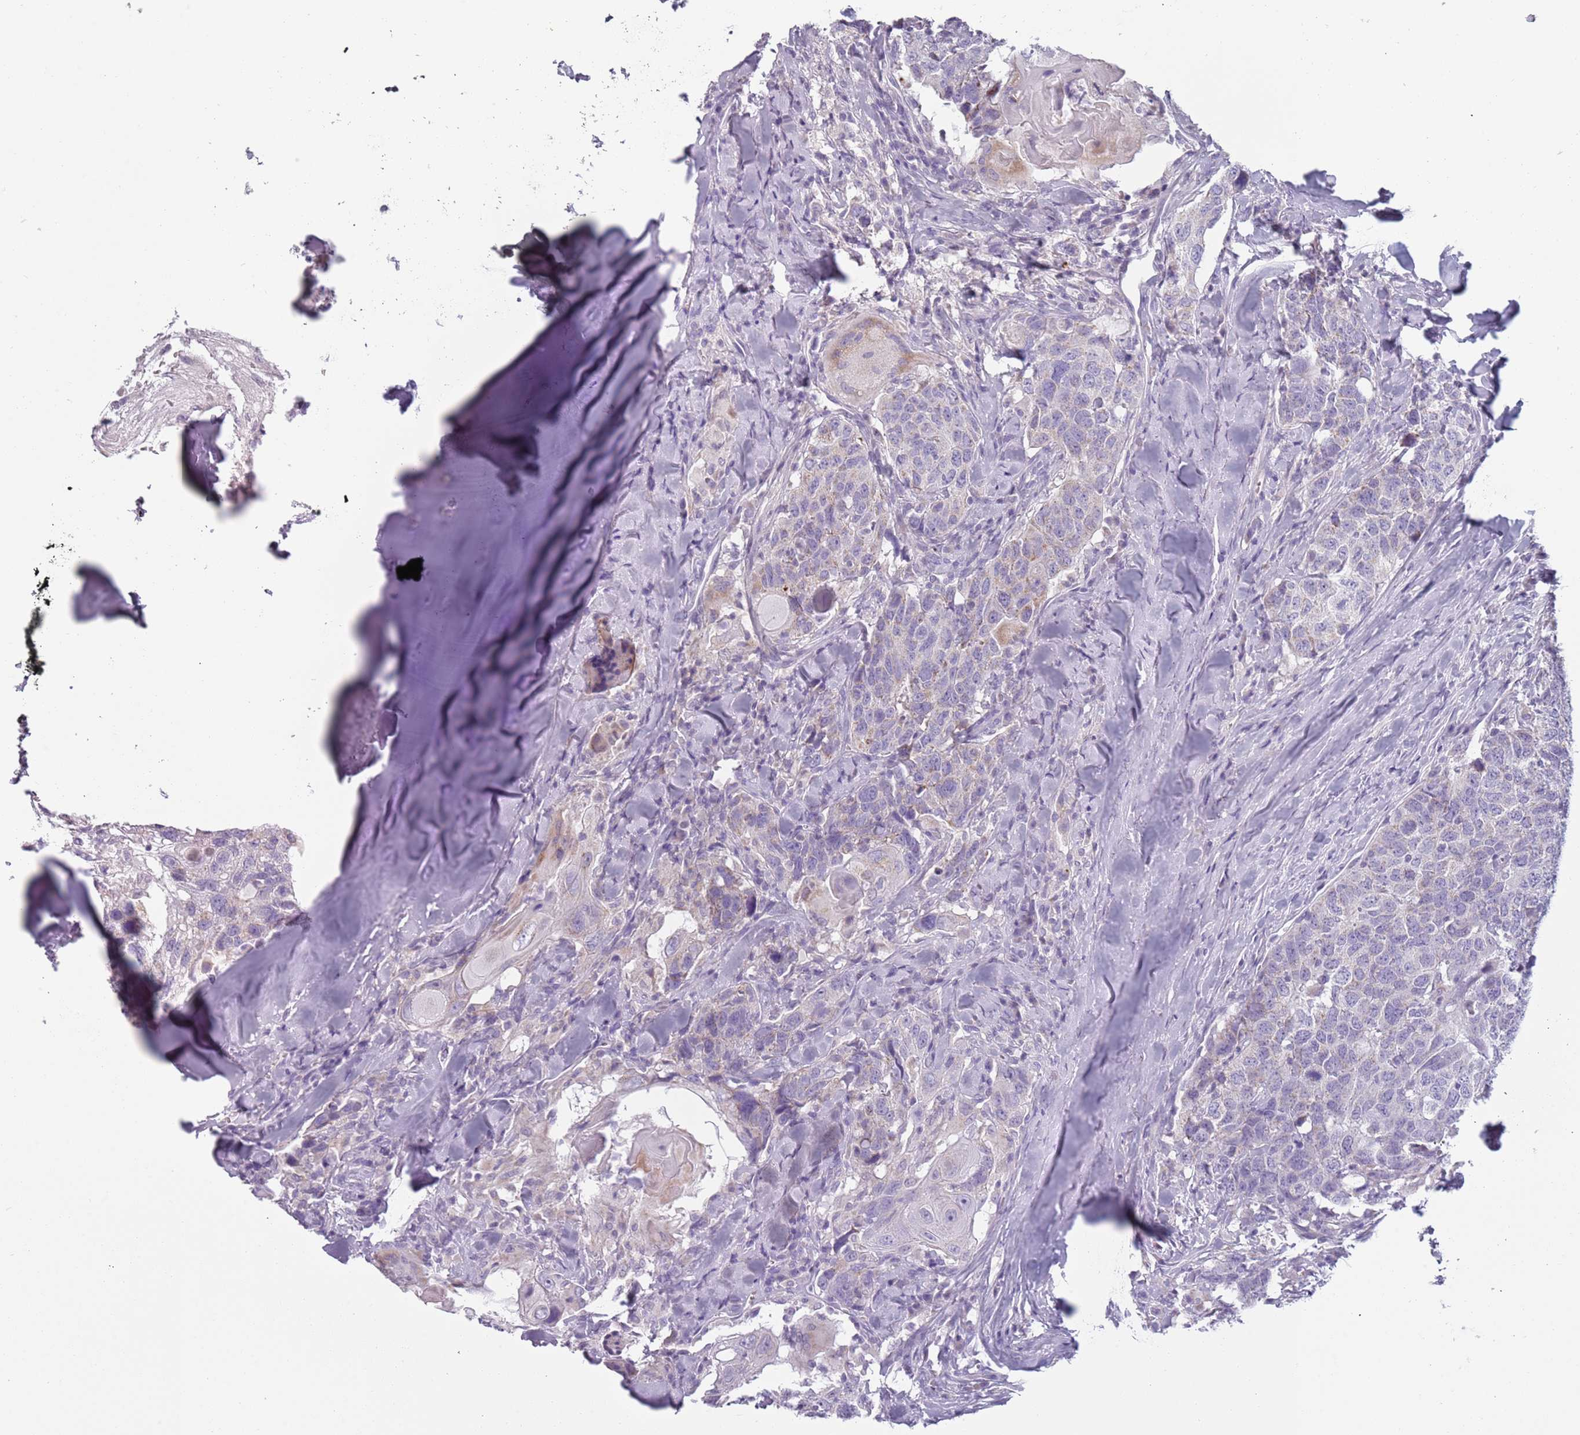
{"staining": {"intensity": "weak", "quantity": "<25%", "location": "cytoplasmic/membranous"}, "tissue": "head and neck cancer", "cell_type": "Tumor cells", "image_type": "cancer", "snomed": [{"axis": "morphology", "description": "Normal tissue, NOS"}, {"axis": "morphology", "description": "Squamous cell carcinoma, NOS"}, {"axis": "topography", "description": "Skeletal muscle"}, {"axis": "topography", "description": "Vascular tissue"}, {"axis": "topography", "description": "Peripheral nerve tissue"}, {"axis": "topography", "description": "Head-Neck"}], "caption": "An immunohistochemistry photomicrograph of head and neck cancer (squamous cell carcinoma) is shown. There is no staining in tumor cells of head and neck cancer (squamous cell carcinoma).", "gene": "MEGF8", "patient": {"sex": "male", "age": 66}}